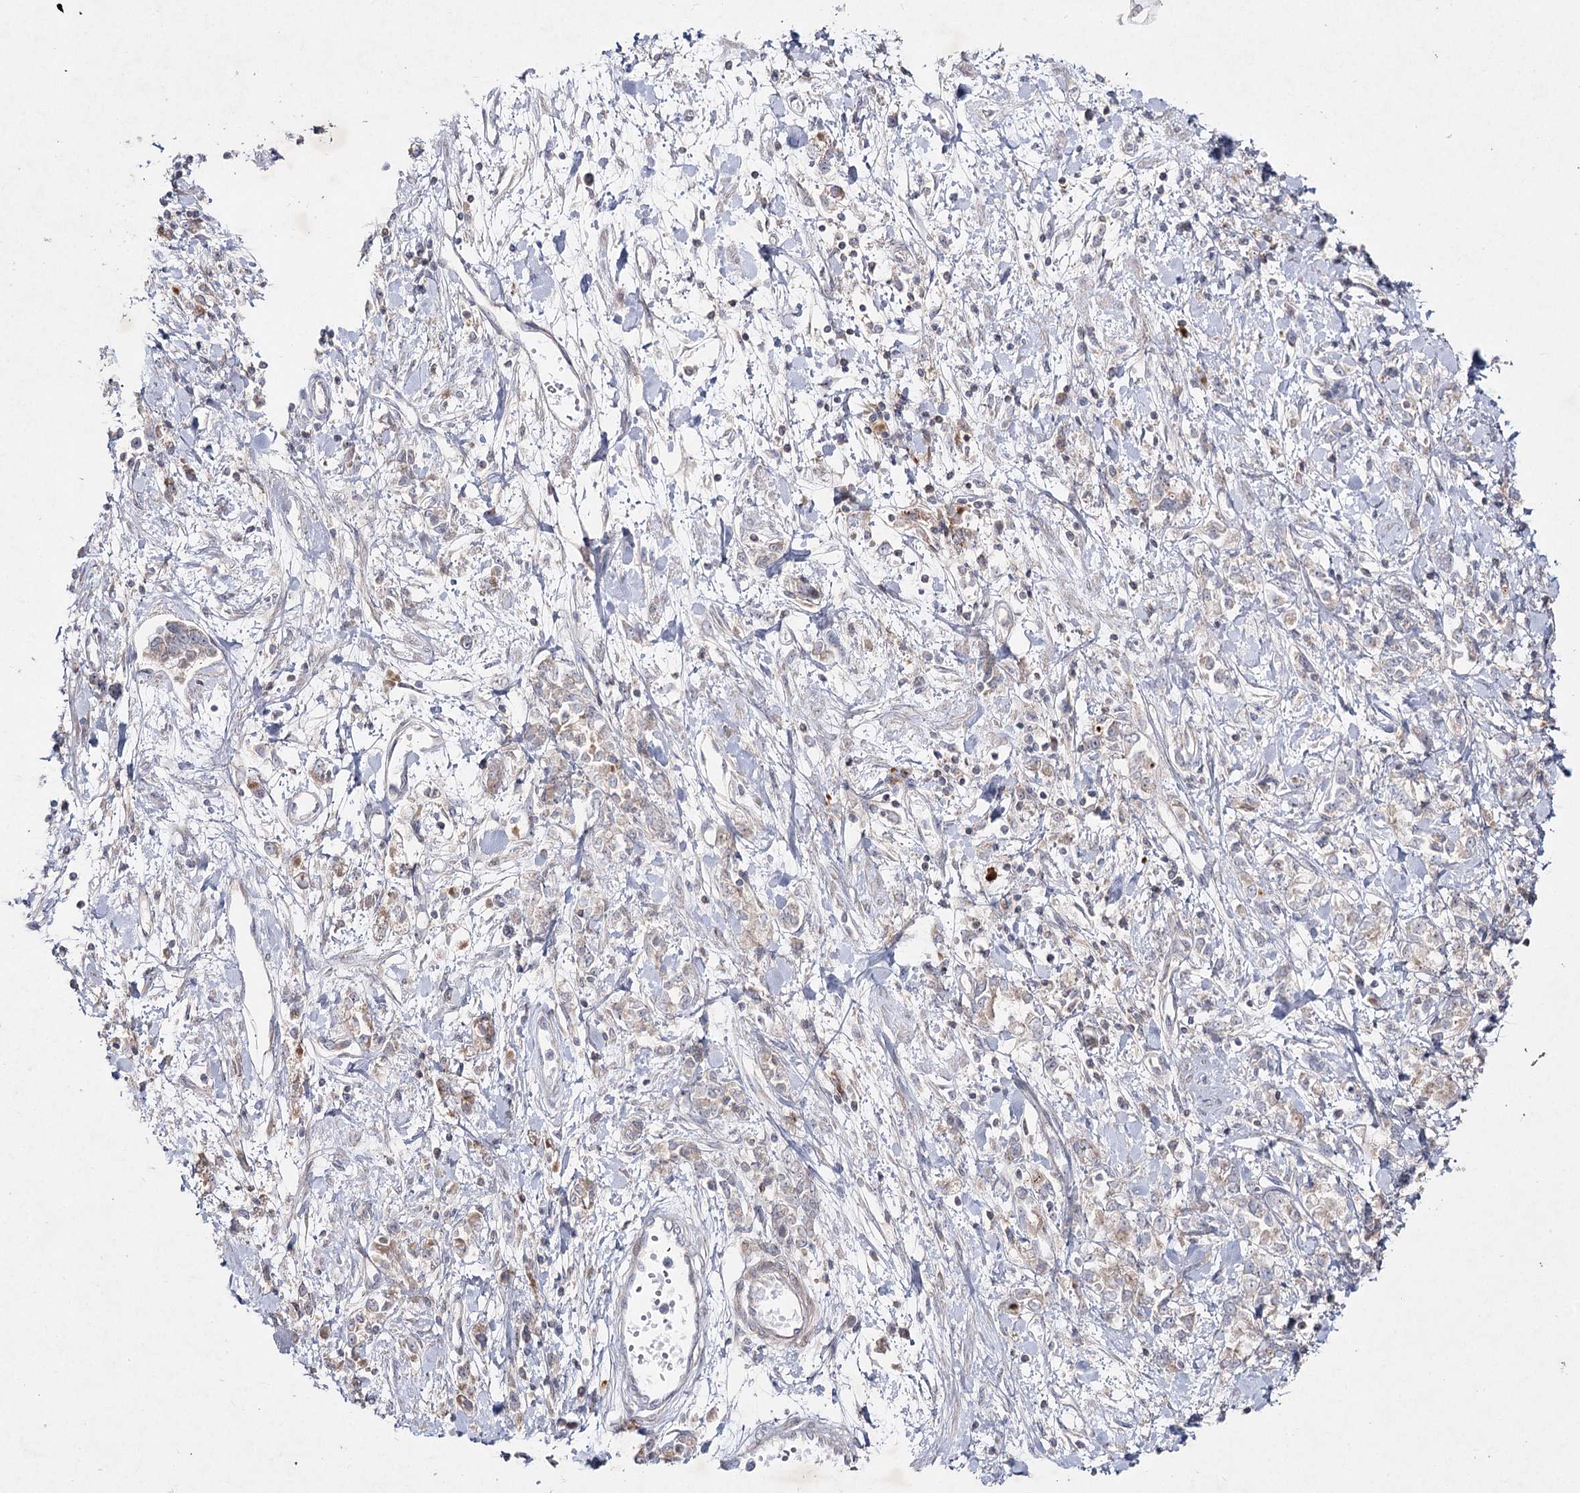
{"staining": {"intensity": "weak", "quantity": "<25%", "location": "cytoplasmic/membranous"}, "tissue": "stomach cancer", "cell_type": "Tumor cells", "image_type": "cancer", "snomed": [{"axis": "morphology", "description": "Adenocarcinoma, NOS"}, {"axis": "topography", "description": "Stomach"}], "caption": "Immunohistochemical staining of human stomach adenocarcinoma shows no significant staining in tumor cells.", "gene": "CIB2", "patient": {"sex": "female", "age": 76}}